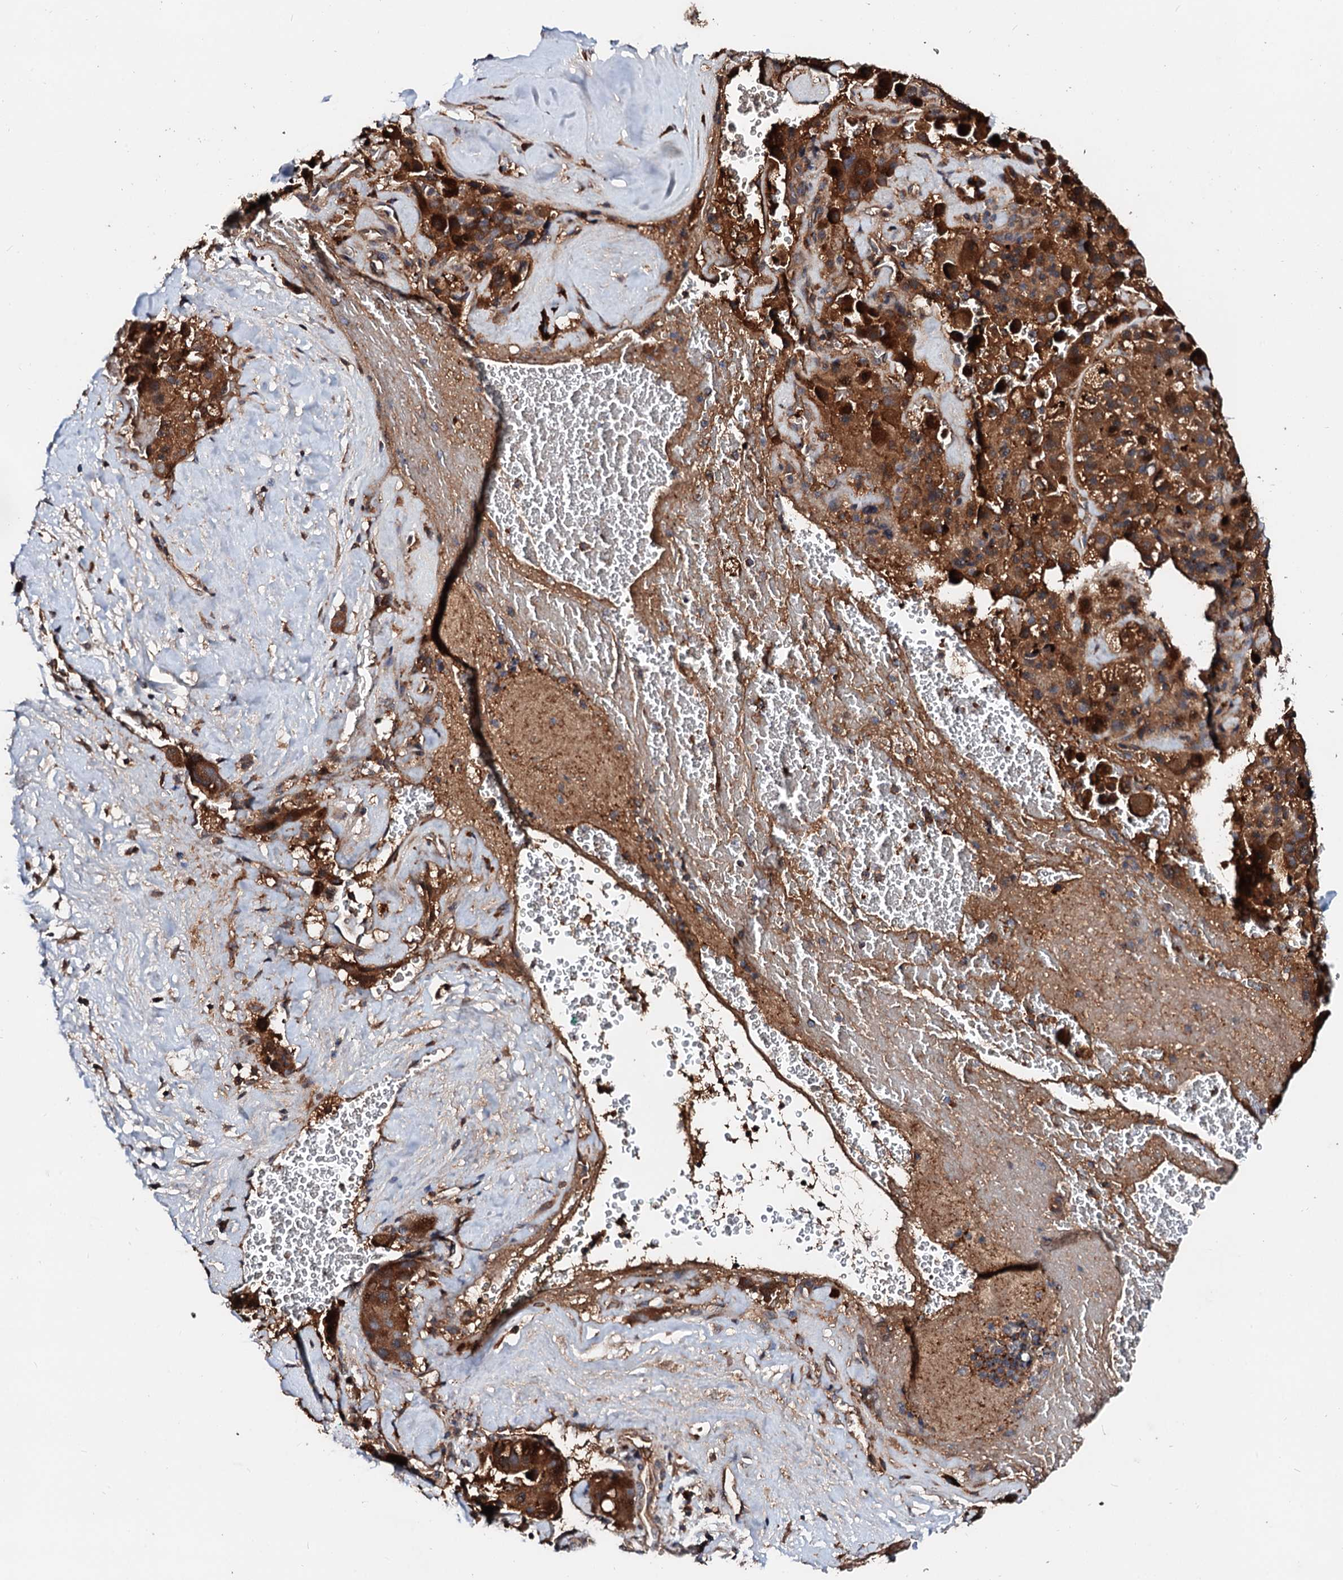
{"staining": {"intensity": "strong", "quantity": ">75%", "location": "cytoplasmic/membranous"}, "tissue": "liver cancer", "cell_type": "Tumor cells", "image_type": "cancer", "snomed": [{"axis": "morphology", "description": "Normal tissue, NOS"}, {"axis": "morphology", "description": "Carcinoma, Hepatocellular, NOS"}, {"axis": "topography", "description": "Liver"}], "caption": "Liver cancer (hepatocellular carcinoma) stained for a protein (brown) exhibits strong cytoplasmic/membranous positive expression in approximately >75% of tumor cells.", "gene": "EXTL1", "patient": {"sex": "male", "age": 57}}